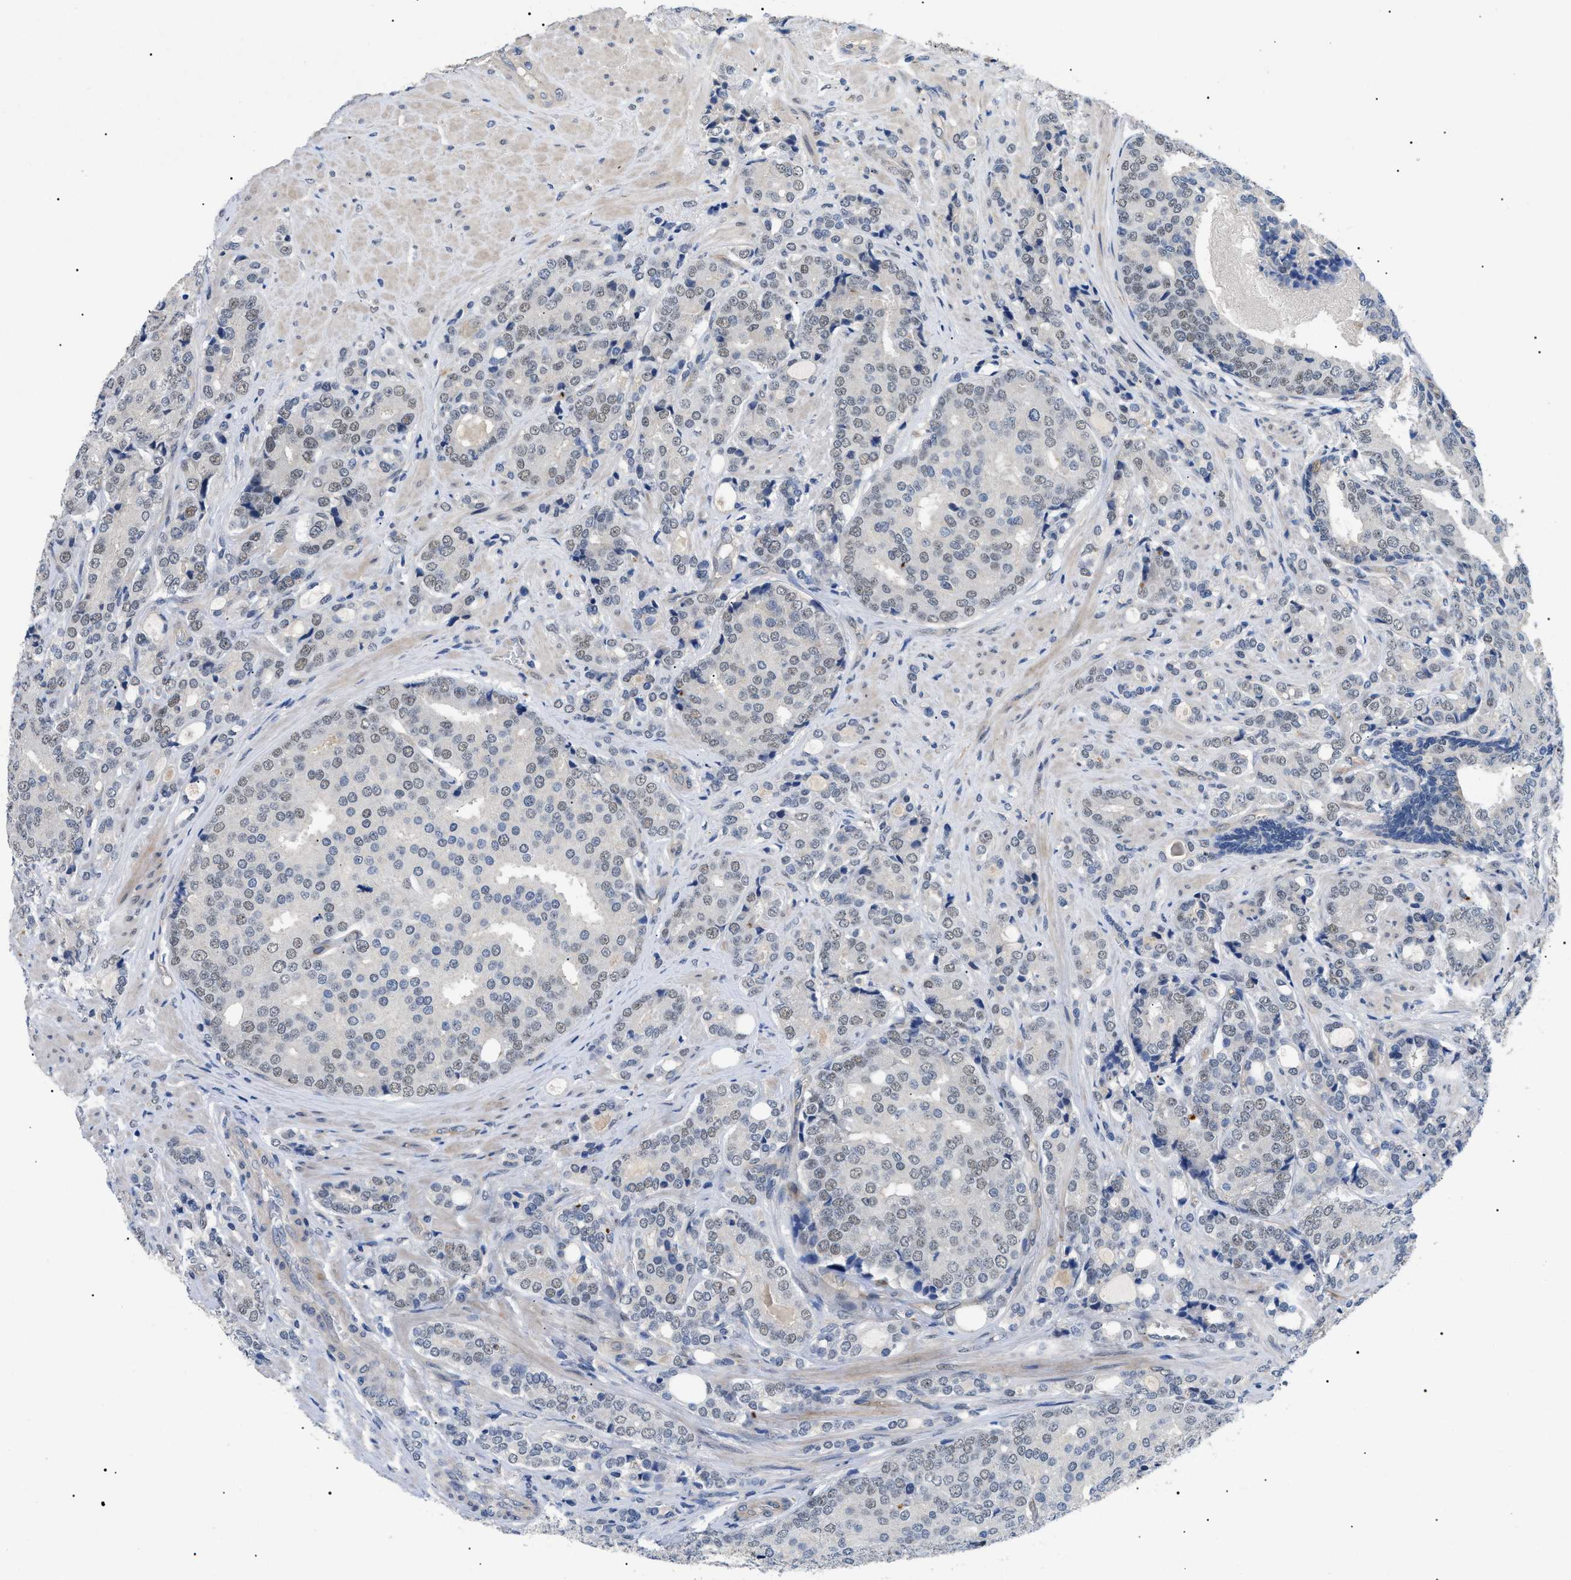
{"staining": {"intensity": "weak", "quantity": "25%-75%", "location": "nuclear"}, "tissue": "prostate cancer", "cell_type": "Tumor cells", "image_type": "cancer", "snomed": [{"axis": "morphology", "description": "Adenocarcinoma, High grade"}, {"axis": "topography", "description": "Prostate"}], "caption": "Human prostate adenocarcinoma (high-grade) stained with a brown dye exhibits weak nuclear positive staining in about 25%-75% of tumor cells.", "gene": "CRCP", "patient": {"sex": "male", "age": 50}}